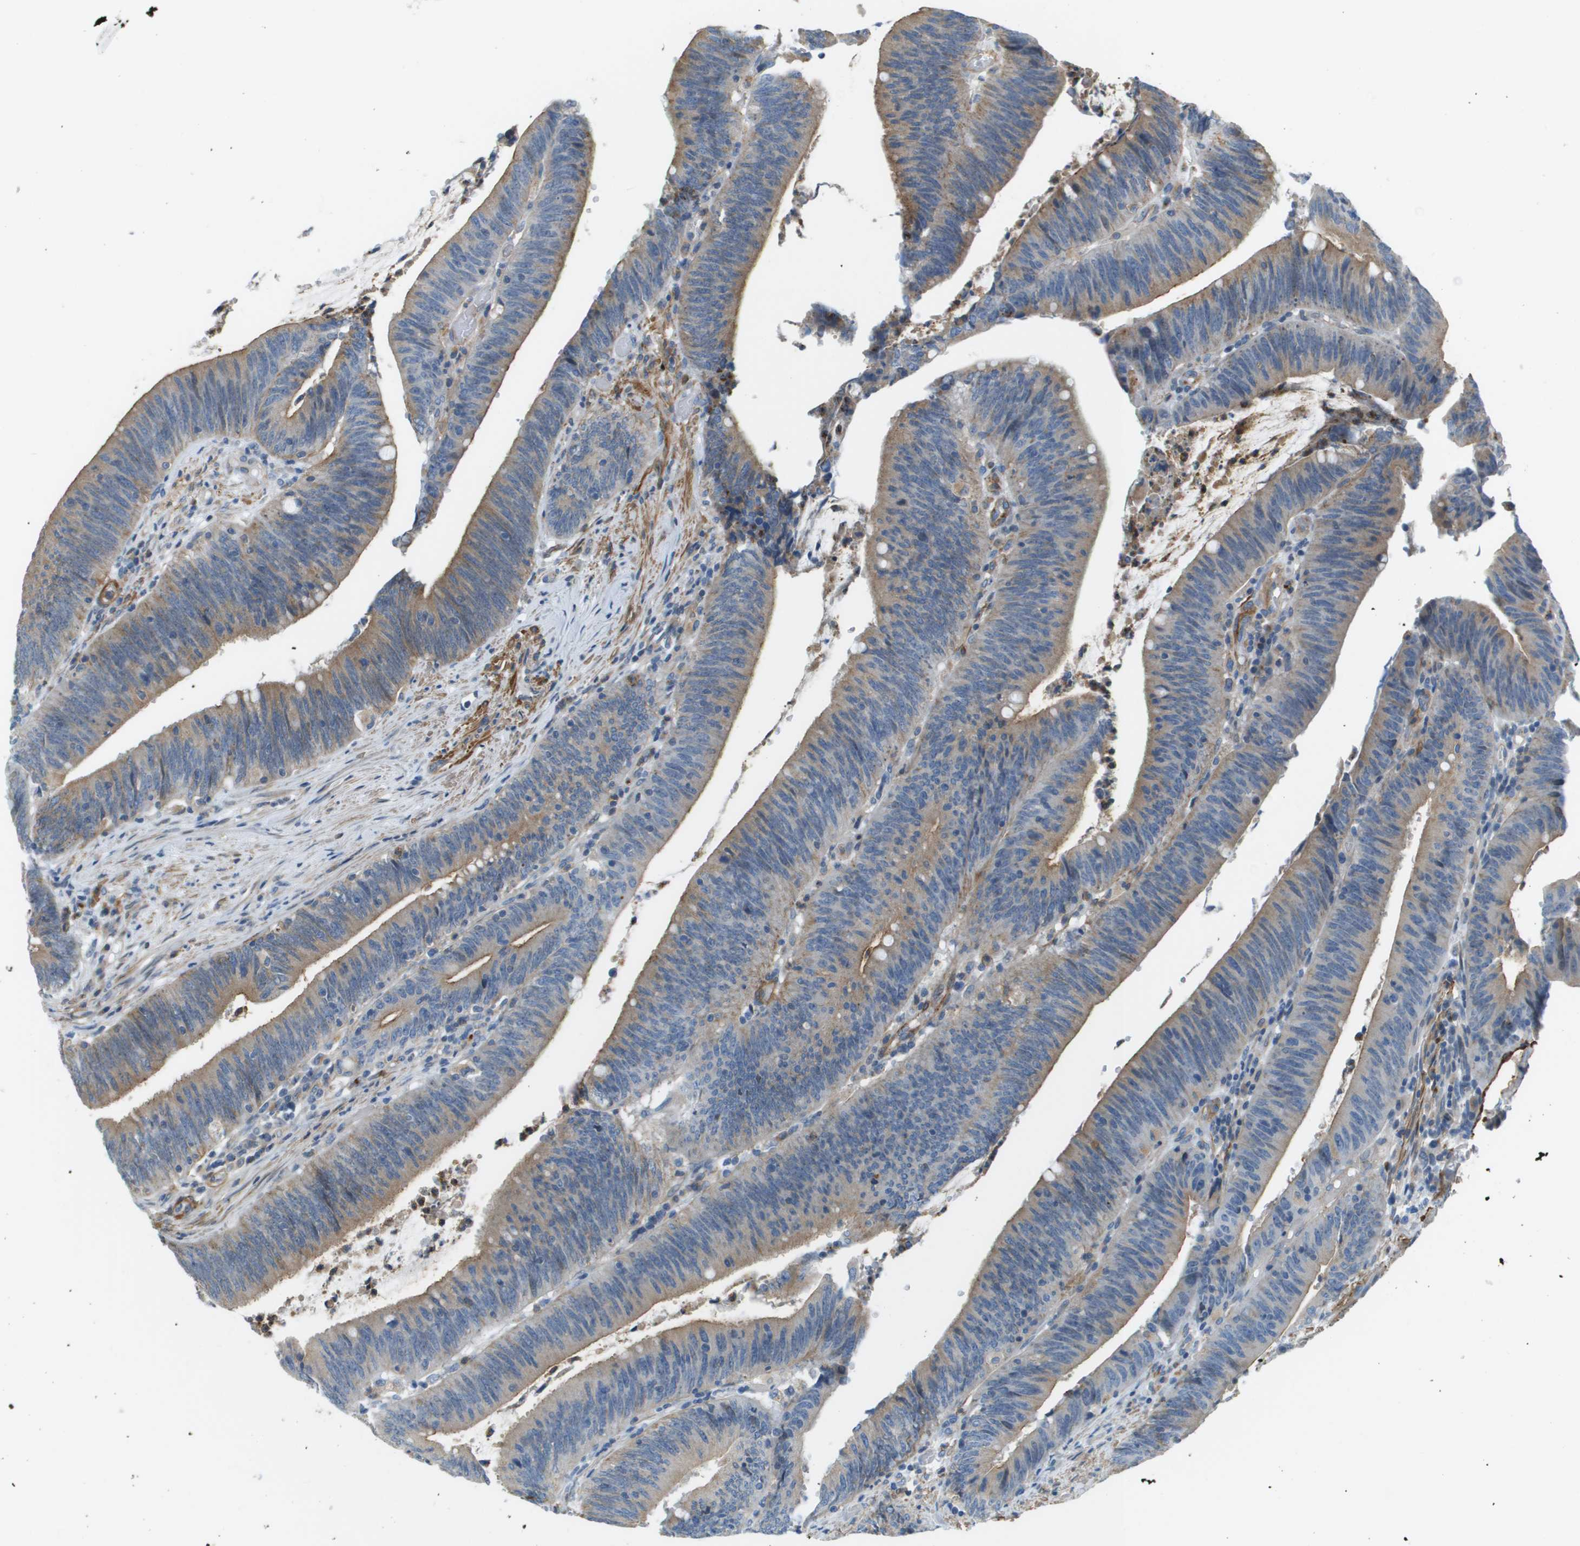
{"staining": {"intensity": "weak", "quantity": ">75%", "location": "cytoplasmic/membranous"}, "tissue": "colorectal cancer", "cell_type": "Tumor cells", "image_type": "cancer", "snomed": [{"axis": "morphology", "description": "Normal tissue, NOS"}, {"axis": "morphology", "description": "Adenocarcinoma, NOS"}, {"axis": "topography", "description": "Rectum"}], "caption": "IHC micrograph of human colorectal adenocarcinoma stained for a protein (brown), which displays low levels of weak cytoplasmic/membranous positivity in about >75% of tumor cells.", "gene": "MYH11", "patient": {"sex": "female", "age": 66}}